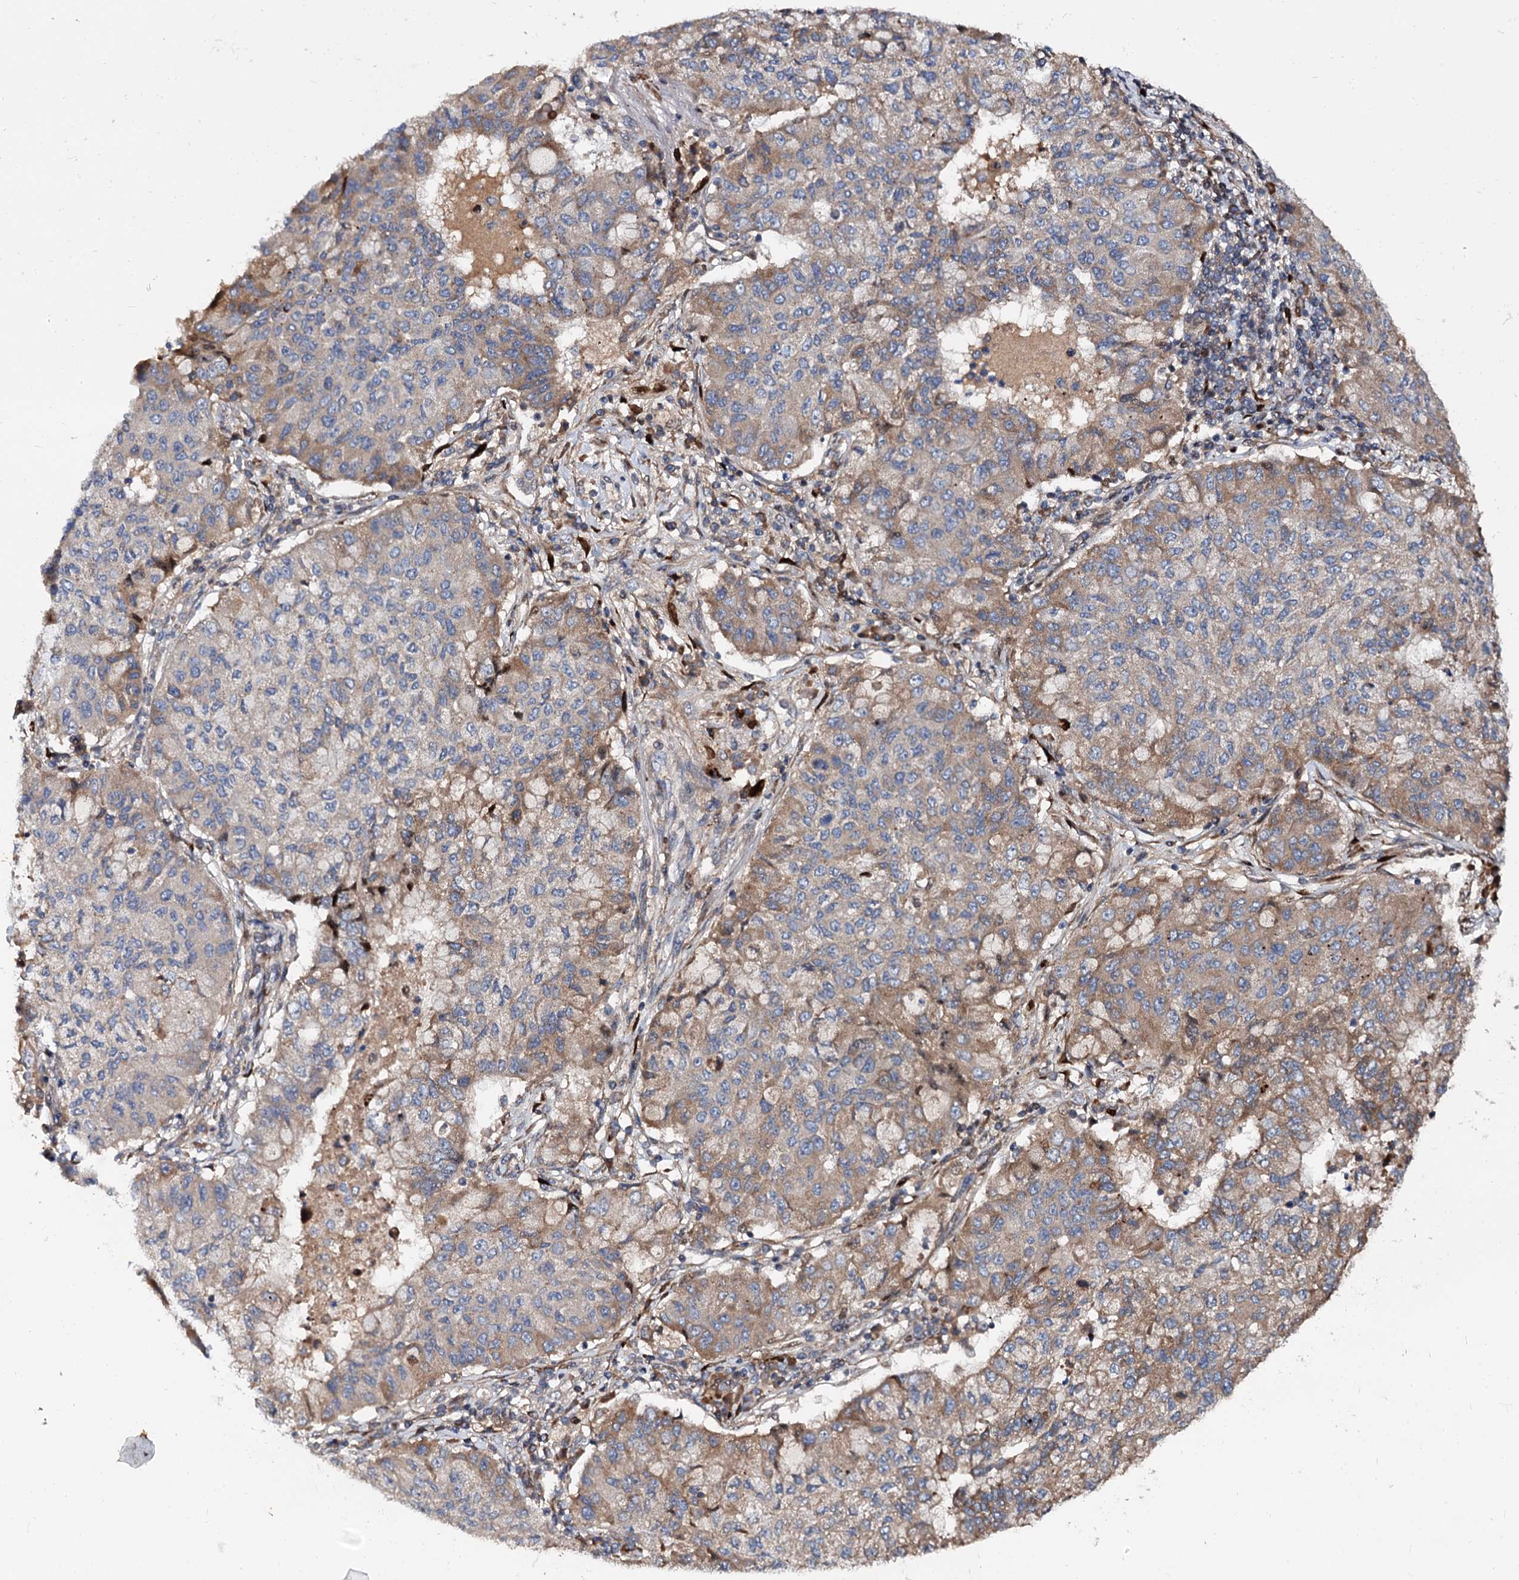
{"staining": {"intensity": "weak", "quantity": "25%-75%", "location": "cytoplasmic/membranous"}, "tissue": "lung cancer", "cell_type": "Tumor cells", "image_type": "cancer", "snomed": [{"axis": "morphology", "description": "Squamous cell carcinoma, NOS"}, {"axis": "topography", "description": "Lung"}], "caption": "The immunohistochemical stain highlights weak cytoplasmic/membranous expression in tumor cells of squamous cell carcinoma (lung) tissue.", "gene": "ISM2", "patient": {"sex": "male", "age": 74}}